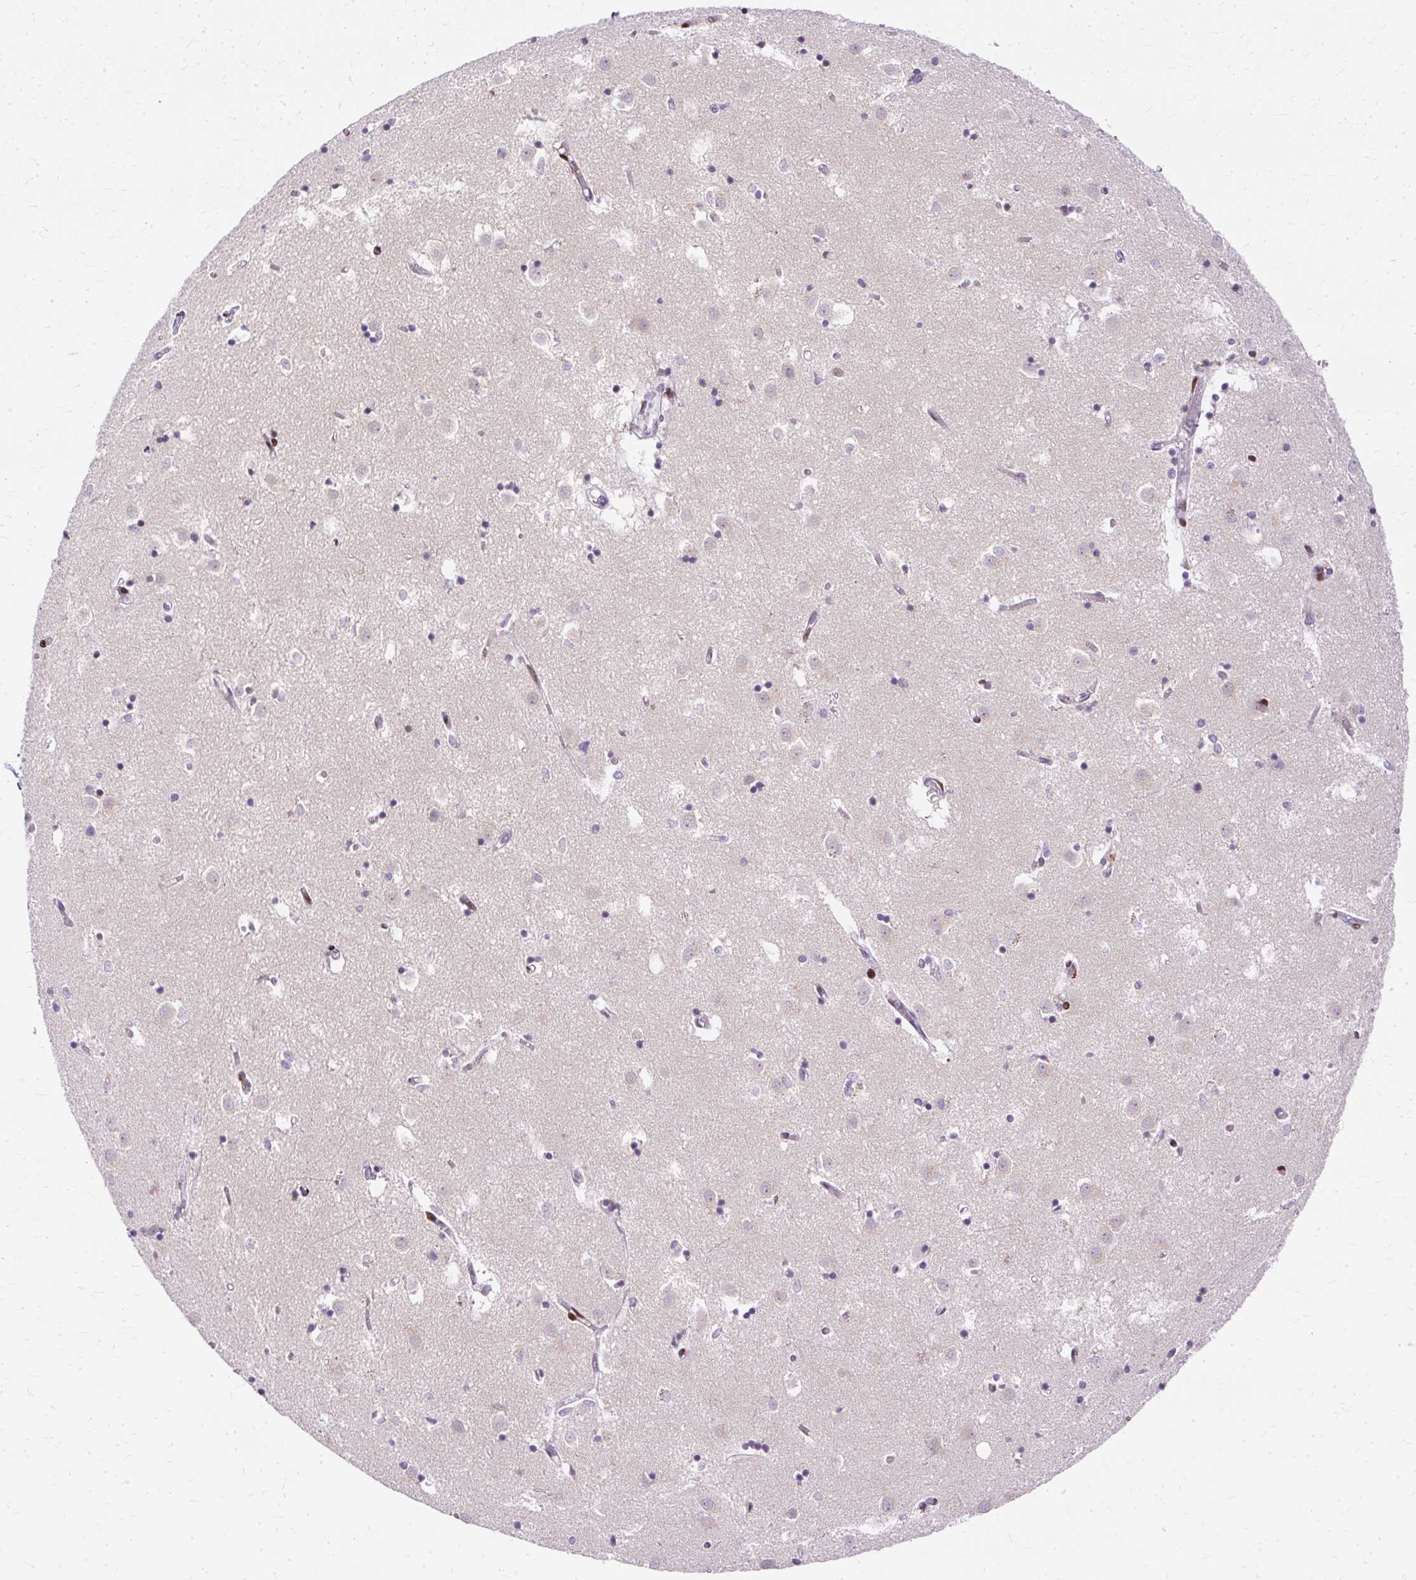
{"staining": {"intensity": "negative", "quantity": "none", "location": "none"}, "tissue": "caudate", "cell_type": "Glial cells", "image_type": "normal", "snomed": [{"axis": "morphology", "description": "Normal tissue, NOS"}, {"axis": "topography", "description": "Lateral ventricle wall"}], "caption": "High power microscopy micrograph of an immunohistochemistry histopathology image of normal caudate, revealing no significant positivity in glial cells.", "gene": "TMEM177", "patient": {"sex": "male", "age": 70}}